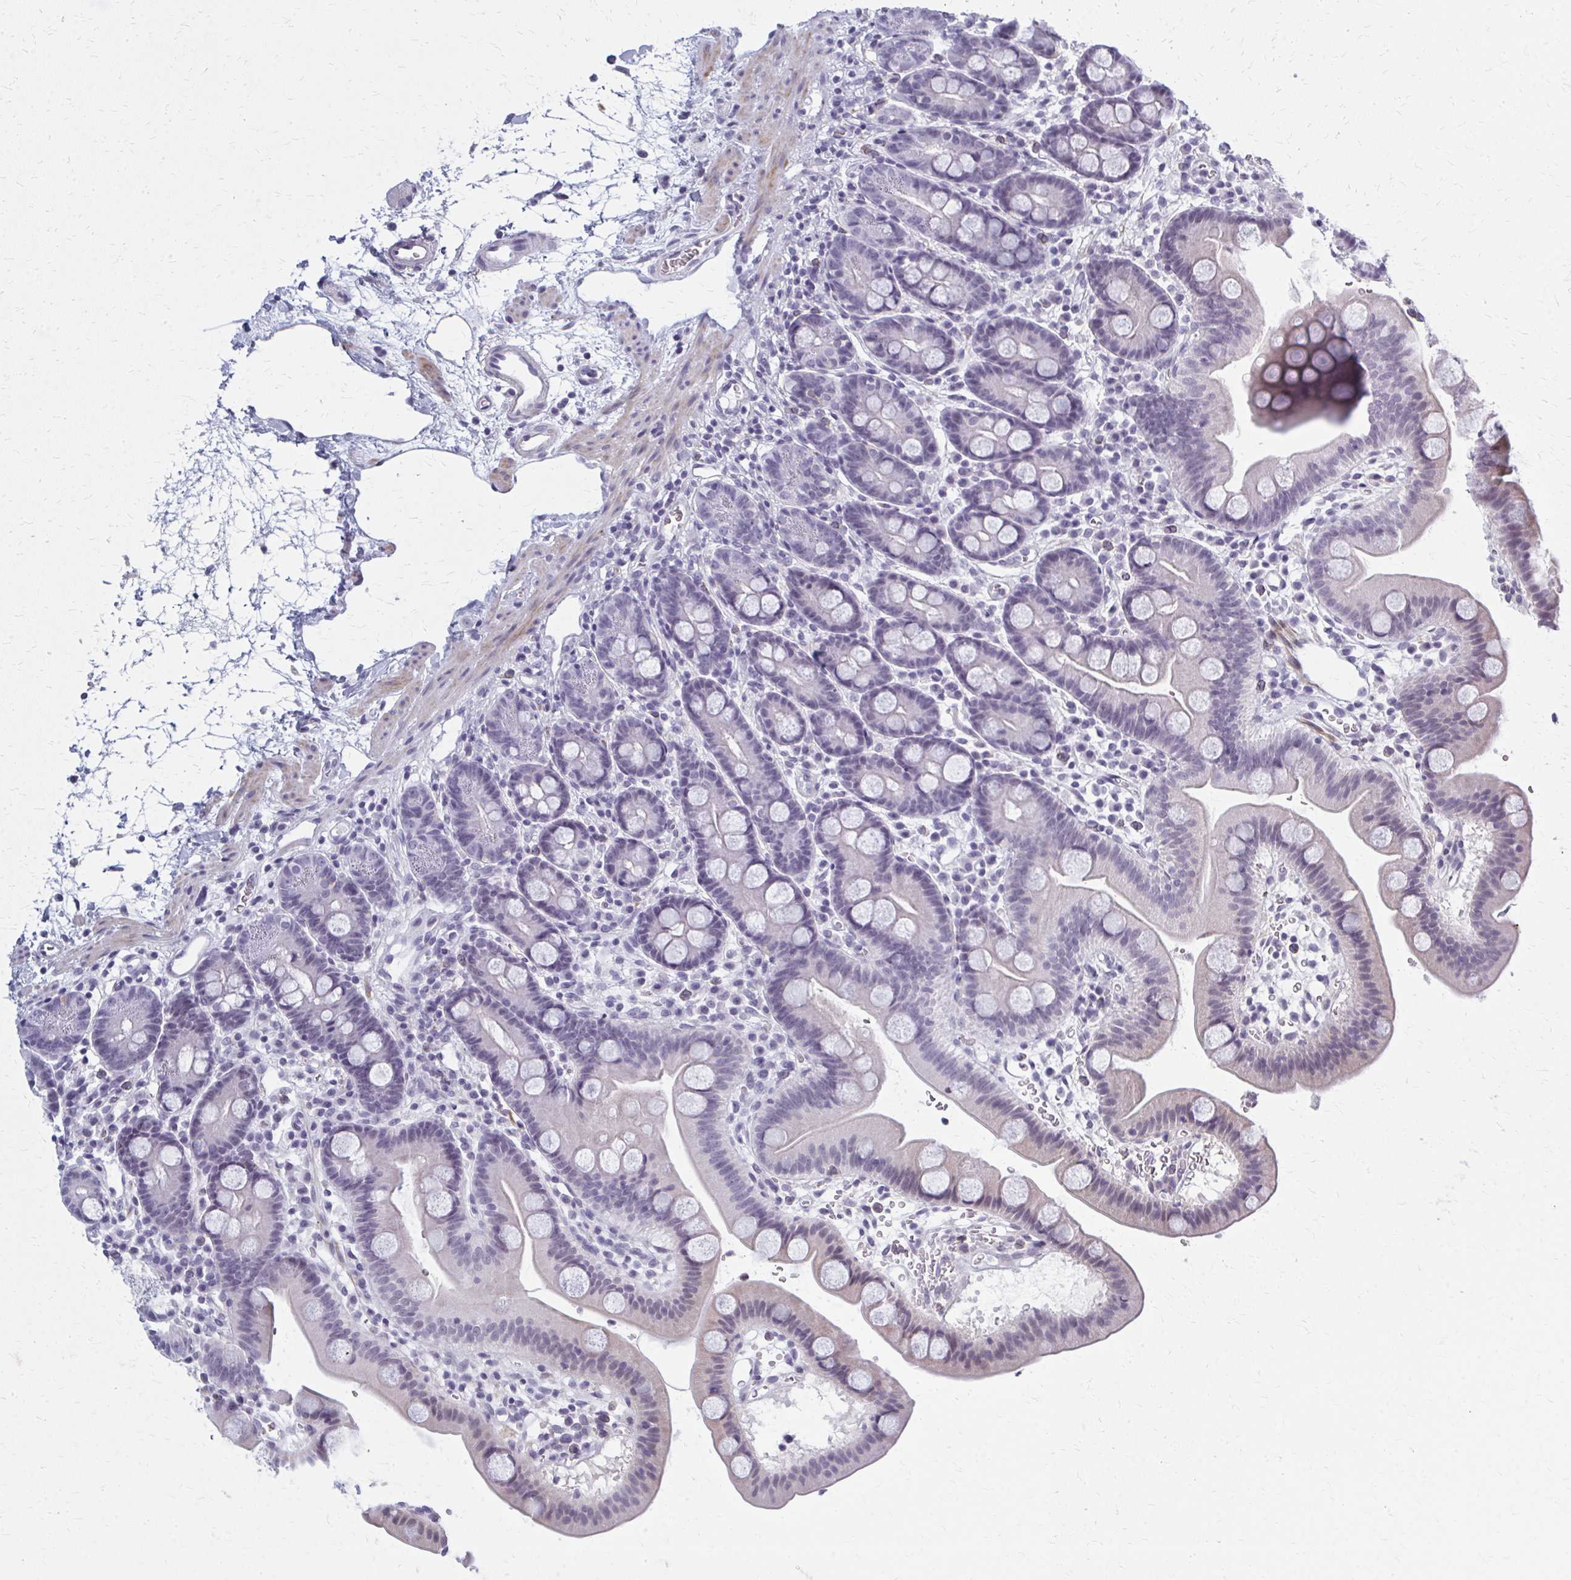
{"staining": {"intensity": "negative", "quantity": "none", "location": "none"}, "tissue": "duodenum", "cell_type": "Glandular cells", "image_type": "normal", "snomed": [{"axis": "morphology", "description": "Normal tissue, NOS"}, {"axis": "topography", "description": "Duodenum"}], "caption": "Immunohistochemistry (IHC) micrograph of unremarkable human duodenum stained for a protein (brown), which exhibits no positivity in glandular cells.", "gene": "CASQ2", "patient": {"sex": "male", "age": 59}}